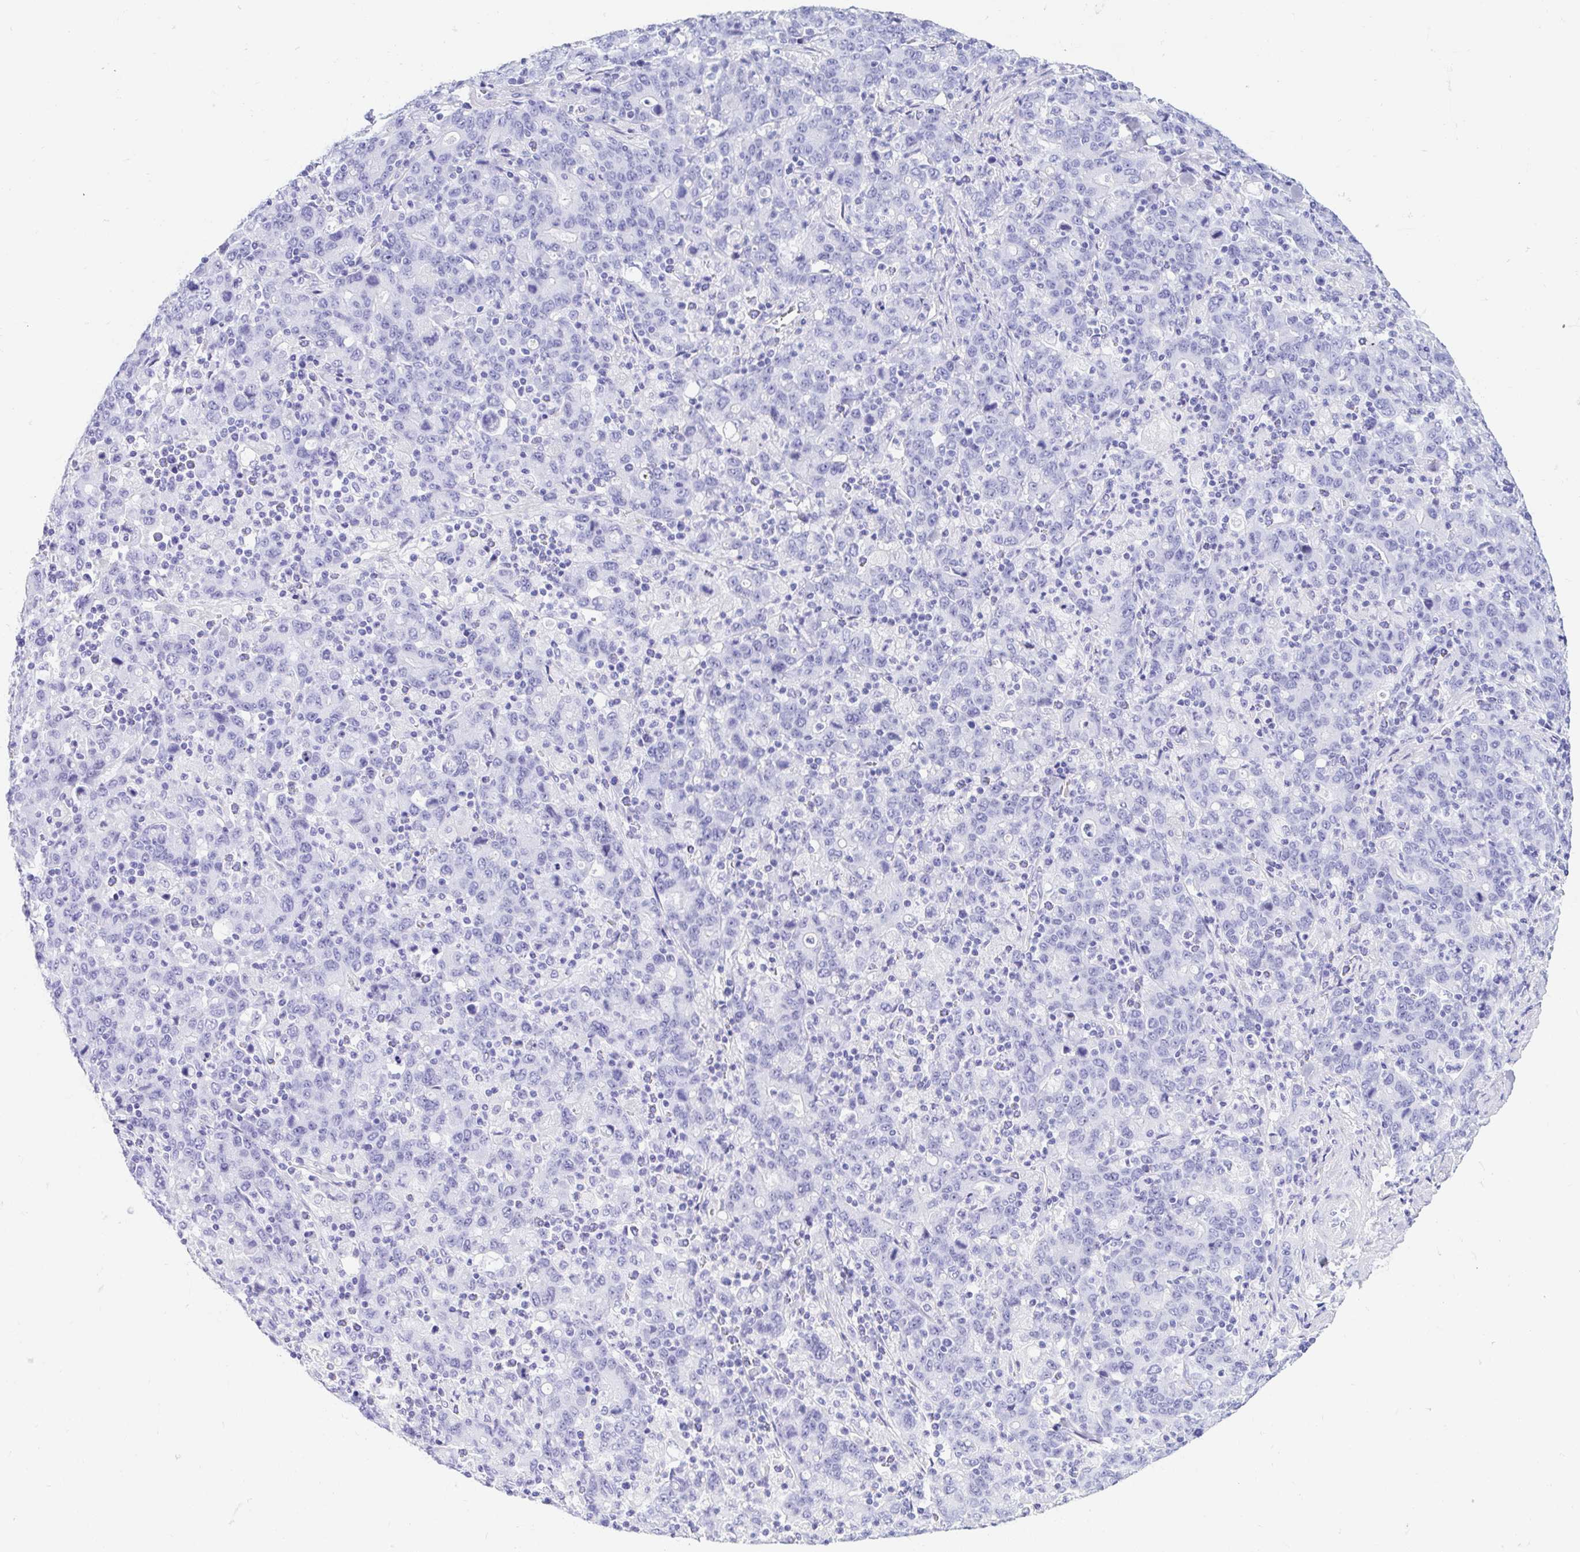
{"staining": {"intensity": "negative", "quantity": "none", "location": "none"}, "tissue": "stomach cancer", "cell_type": "Tumor cells", "image_type": "cancer", "snomed": [{"axis": "morphology", "description": "Adenocarcinoma, NOS"}, {"axis": "topography", "description": "Stomach, upper"}], "caption": "Tumor cells show no significant staining in adenocarcinoma (stomach).", "gene": "GKN1", "patient": {"sex": "male", "age": 69}}